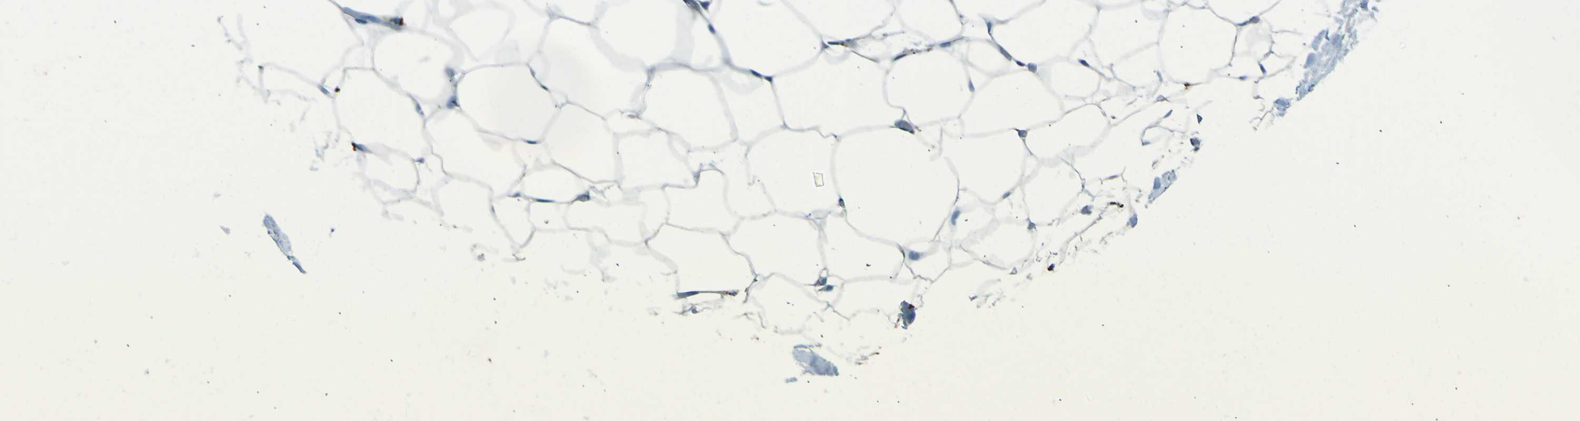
{"staining": {"intensity": "weak", "quantity": "25%-75%", "location": "cytoplasmic/membranous"}, "tissue": "adipose tissue", "cell_type": "Adipocytes", "image_type": "normal", "snomed": [{"axis": "morphology", "description": "Normal tissue, NOS"}, {"axis": "topography", "description": "Breast"}, {"axis": "topography", "description": "Adipose tissue"}], "caption": "Protein staining exhibits weak cytoplasmic/membranous expression in about 25%-75% of adipocytes in unremarkable adipose tissue. The staining was performed using DAB, with brown indicating positive protein expression. Nuclei are stained blue with hematoxylin.", "gene": "PDE9A", "patient": {"sex": "female", "age": 25}}